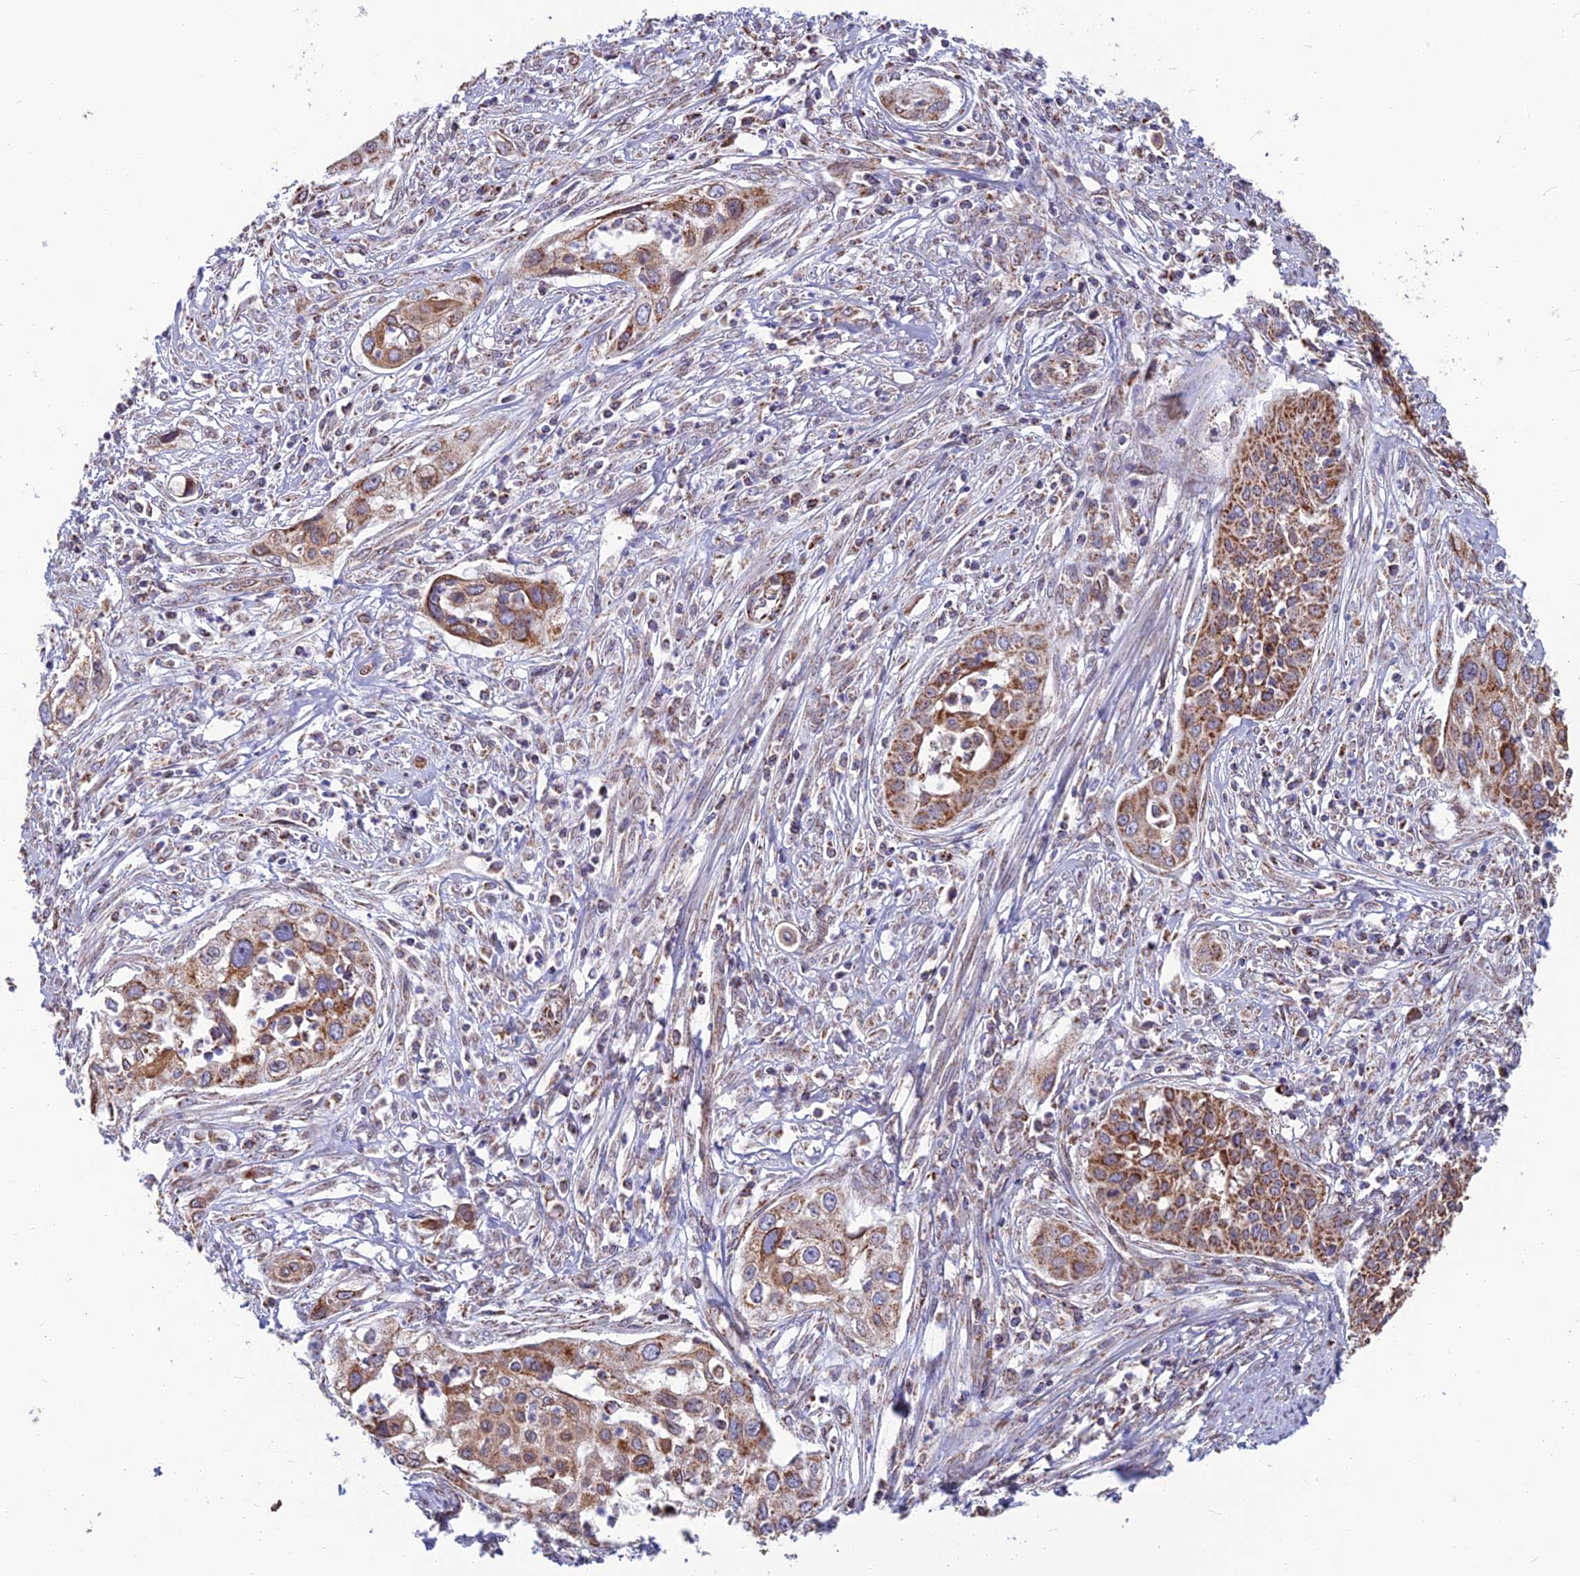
{"staining": {"intensity": "moderate", "quantity": ">75%", "location": "cytoplasmic/membranous"}, "tissue": "cervical cancer", "cell_type": "Tumor cells", "image_type": "cancer", "snomed": [{"axis": "morphology", "description": "Squamous cell carcinoma, NOS"}, {"axis": "topography", "description": "Cervix"}], "caption": "A brown stain labels moderate cytoplasmic/membranous expression of a protein in human cervical squamous cell carcinoma tumor cells.", "gene": "CS", "patient": {"sex": "female", "age": 34}}